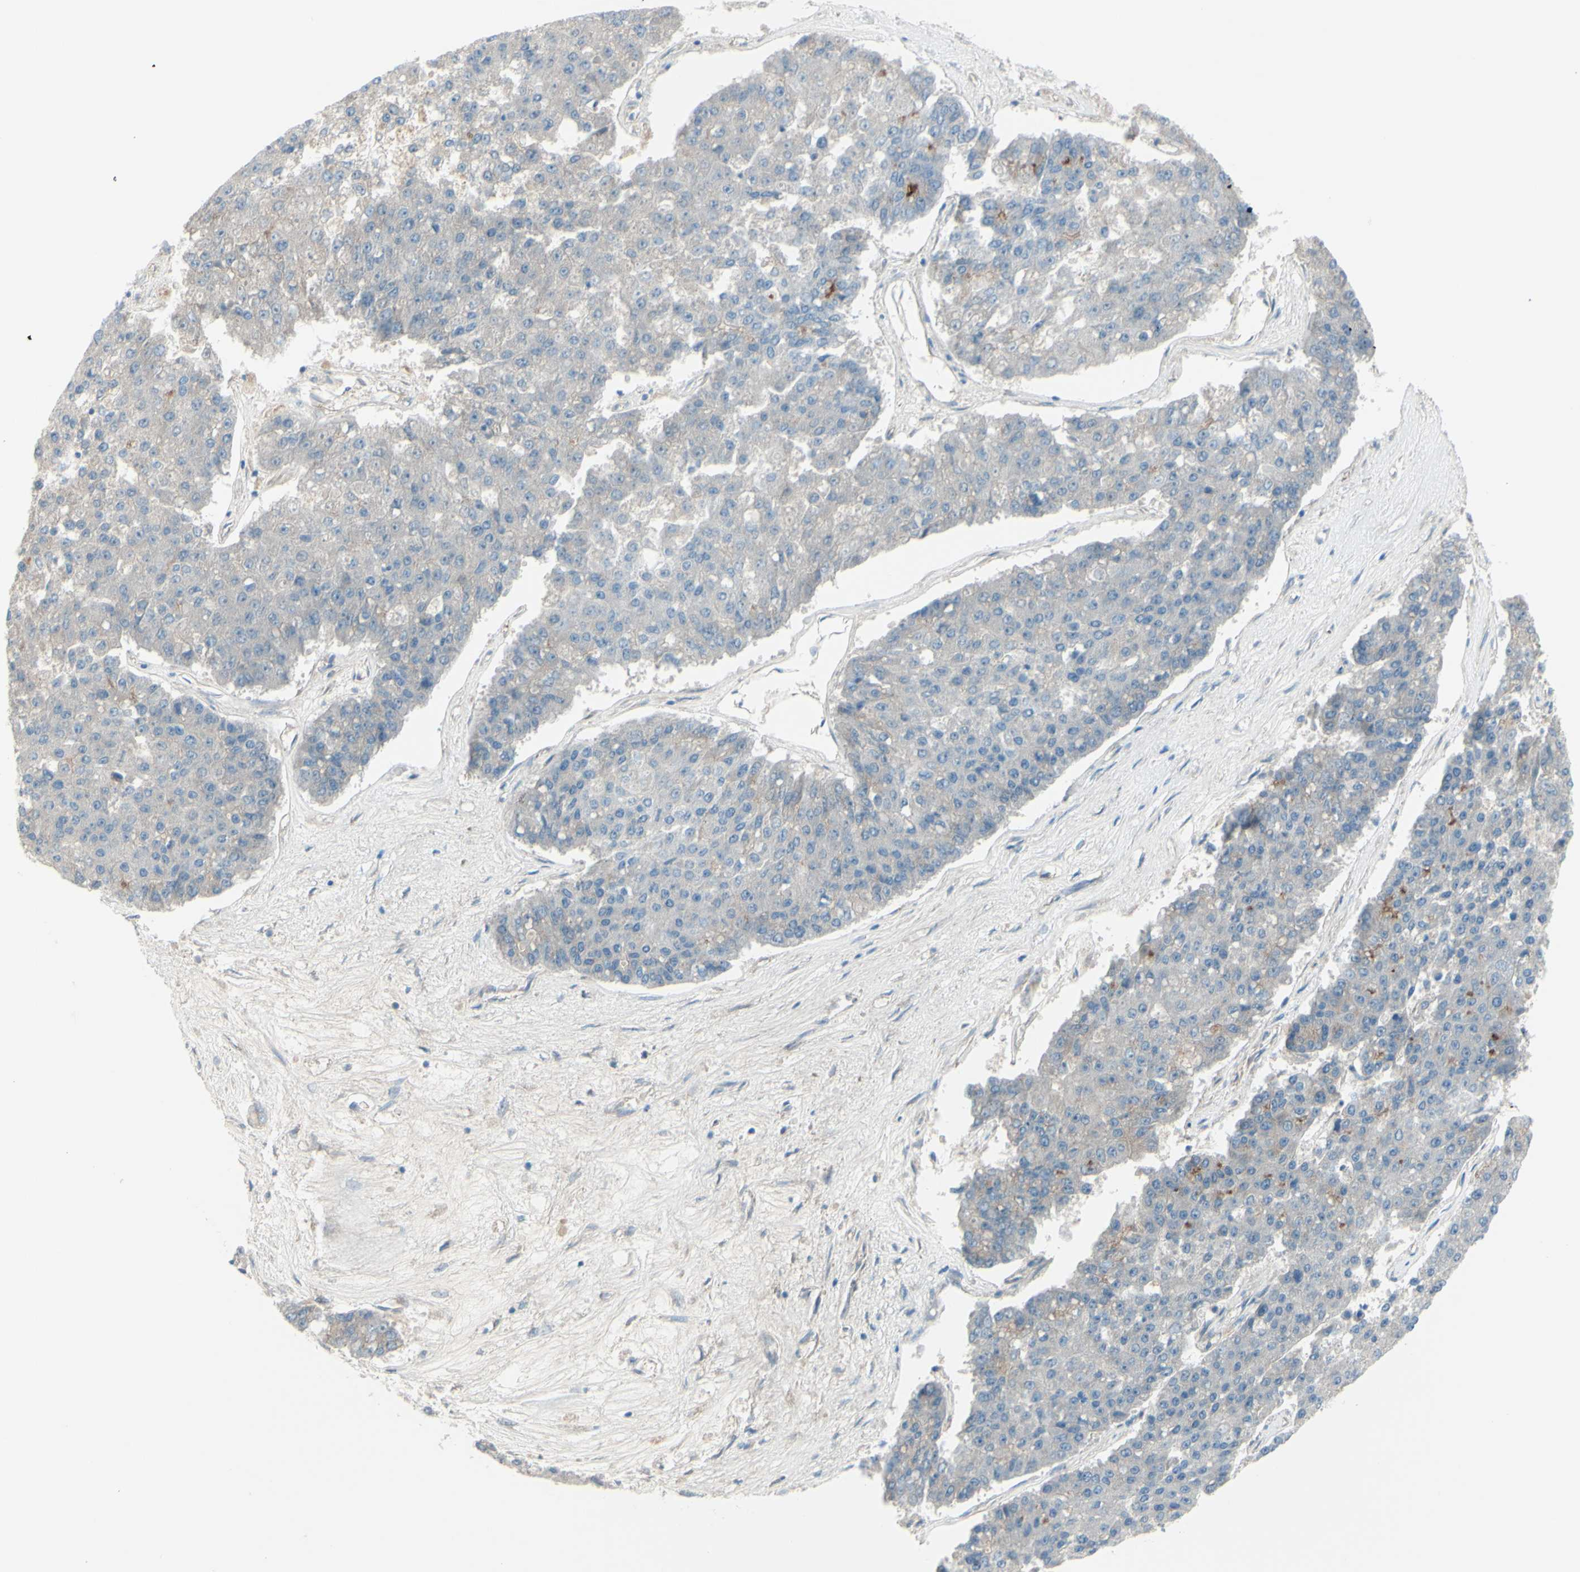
{"staining": {"intensity": "weak", "quantity": ">75%", "location": "cytoplasmic/membranous"}, "tissue": "pancreatic cancer", "cell_type": "Tumor cells", "image_type": "cancer", "snomed": [{"axis": "morphology", "description": "Adenocarcinoma, NOS"}, {"axis": "topography", "description": "Pancreas"}], "caption": "There is low levels of weak cytoplasmic/membranous positivity in tumor cells of adenocarcinoma (pancreatic), as demonstrated by immunohistochemical staining (brown color).", "gene": "PCDHGA2", "patient": {"sex": "male", "age": 50}}